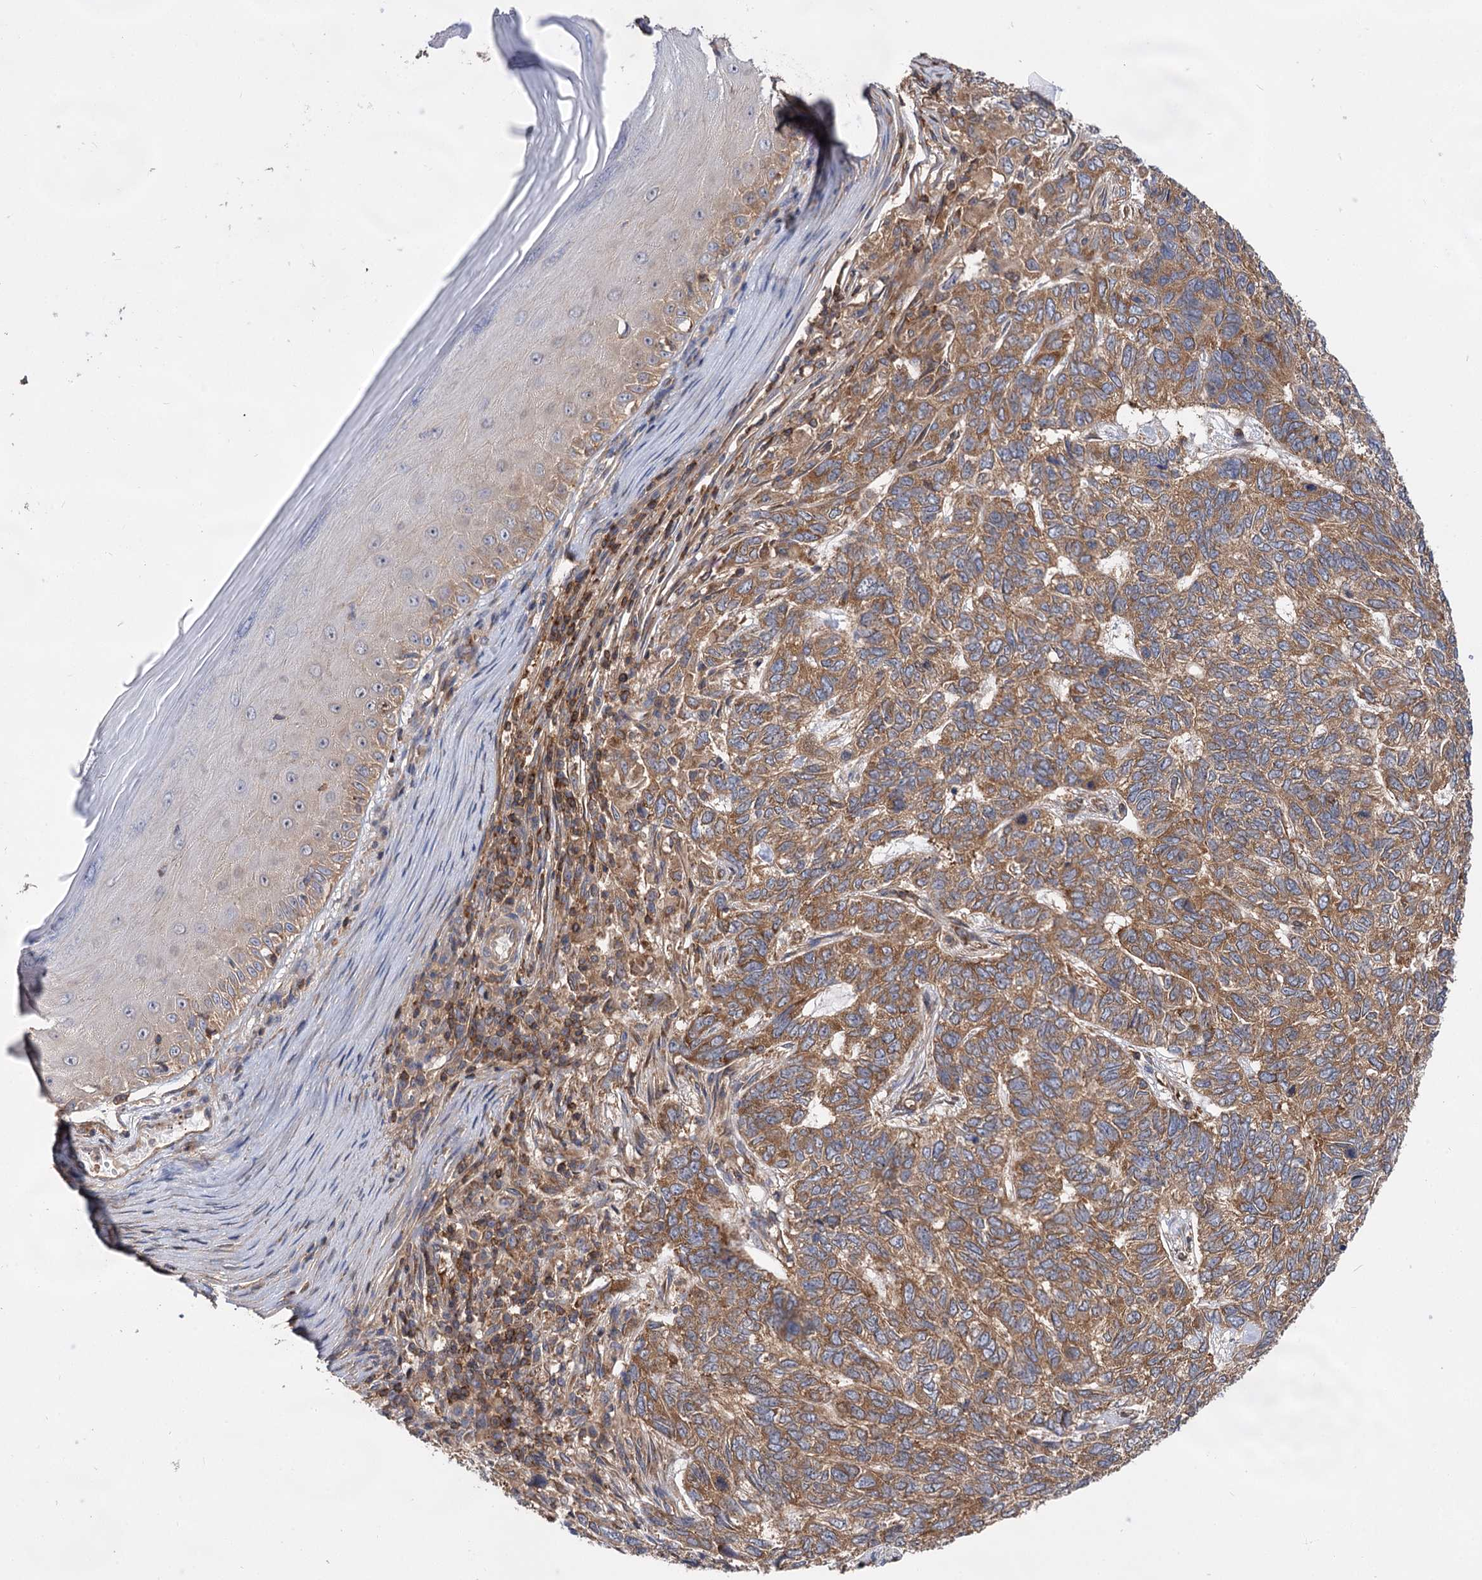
{"staining": {"intensity": "moderate", "quantity": ">75%", "location": "cytoplasmic/membranous"}, "tissue": "skin cancer", "cell_type": "Tumor cells", "image_type": "cancer", "snomed": [{"axis": "morphology", "description": "Basal cell carcinoma"}, {"axis": "topography", "description": "Skin"}], "caption": "Skin cancer stained for a protein (brown) demonstrates moderate cytoplasmic/membranous positive positivity in about >75% of tumor cells.", "gene": "PACS1", "patient": {"sex": "female", "age": 65}}